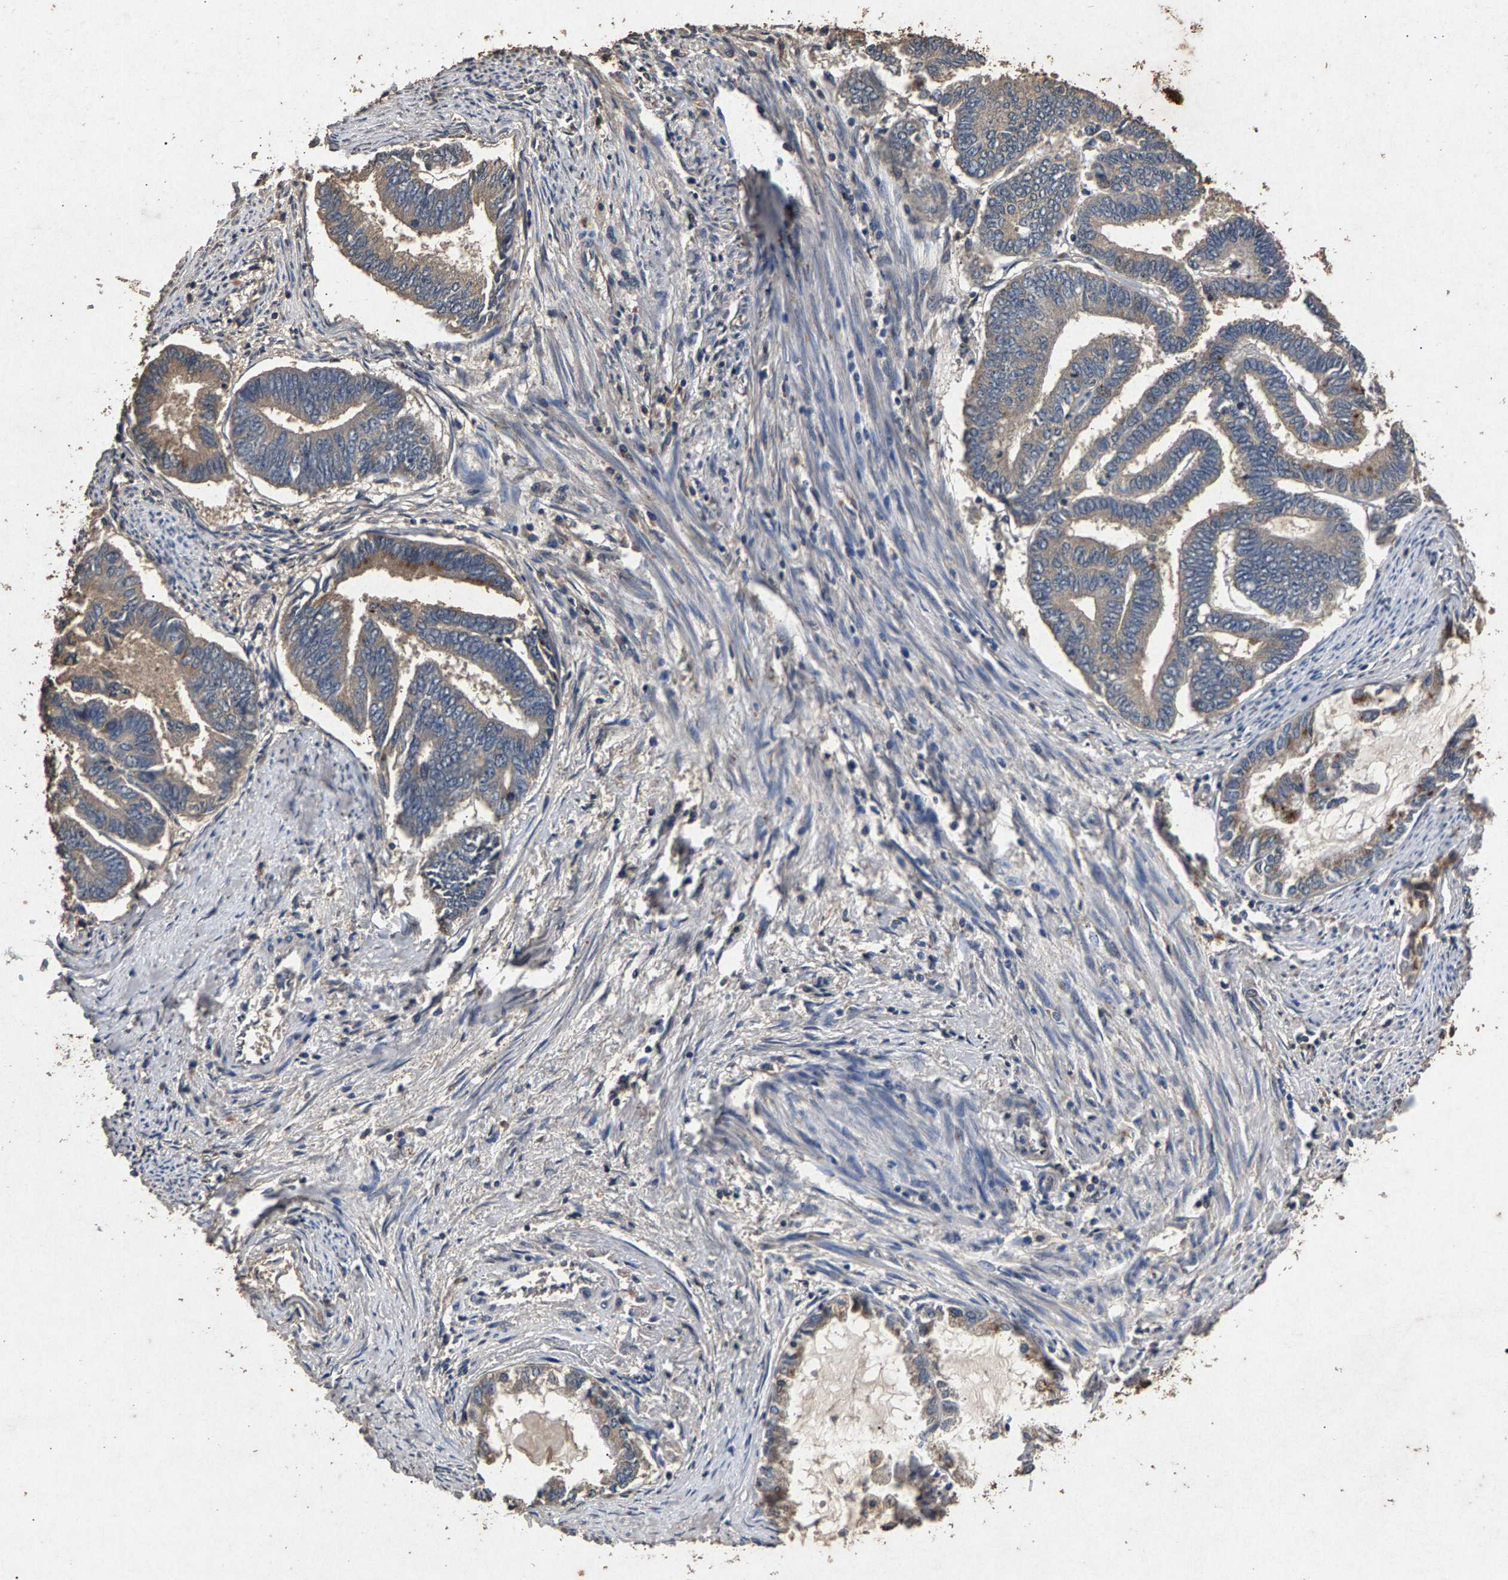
{"staining": {"intensity": "weak", "quantity": ">75%", "location": "cytoplasmic/membranous"}, "tissue": "endometrial cancer", "cell_type": "Tumor cells", "image_type": "cancer", "snomed": [{"axis": "morphology", "description": "Adenocarcinoma, NOS"}, {"axis": "topography", "description": "Endometrium"}], "caption": "DAB immunohistochemical staining of endometrial adenocarcinoma shows weak cytoplasmic/membranous protein staining in about >75% of tumor cells.", "gene": "PPP1CC", "patient": {"sex": "female", "age": 86}}